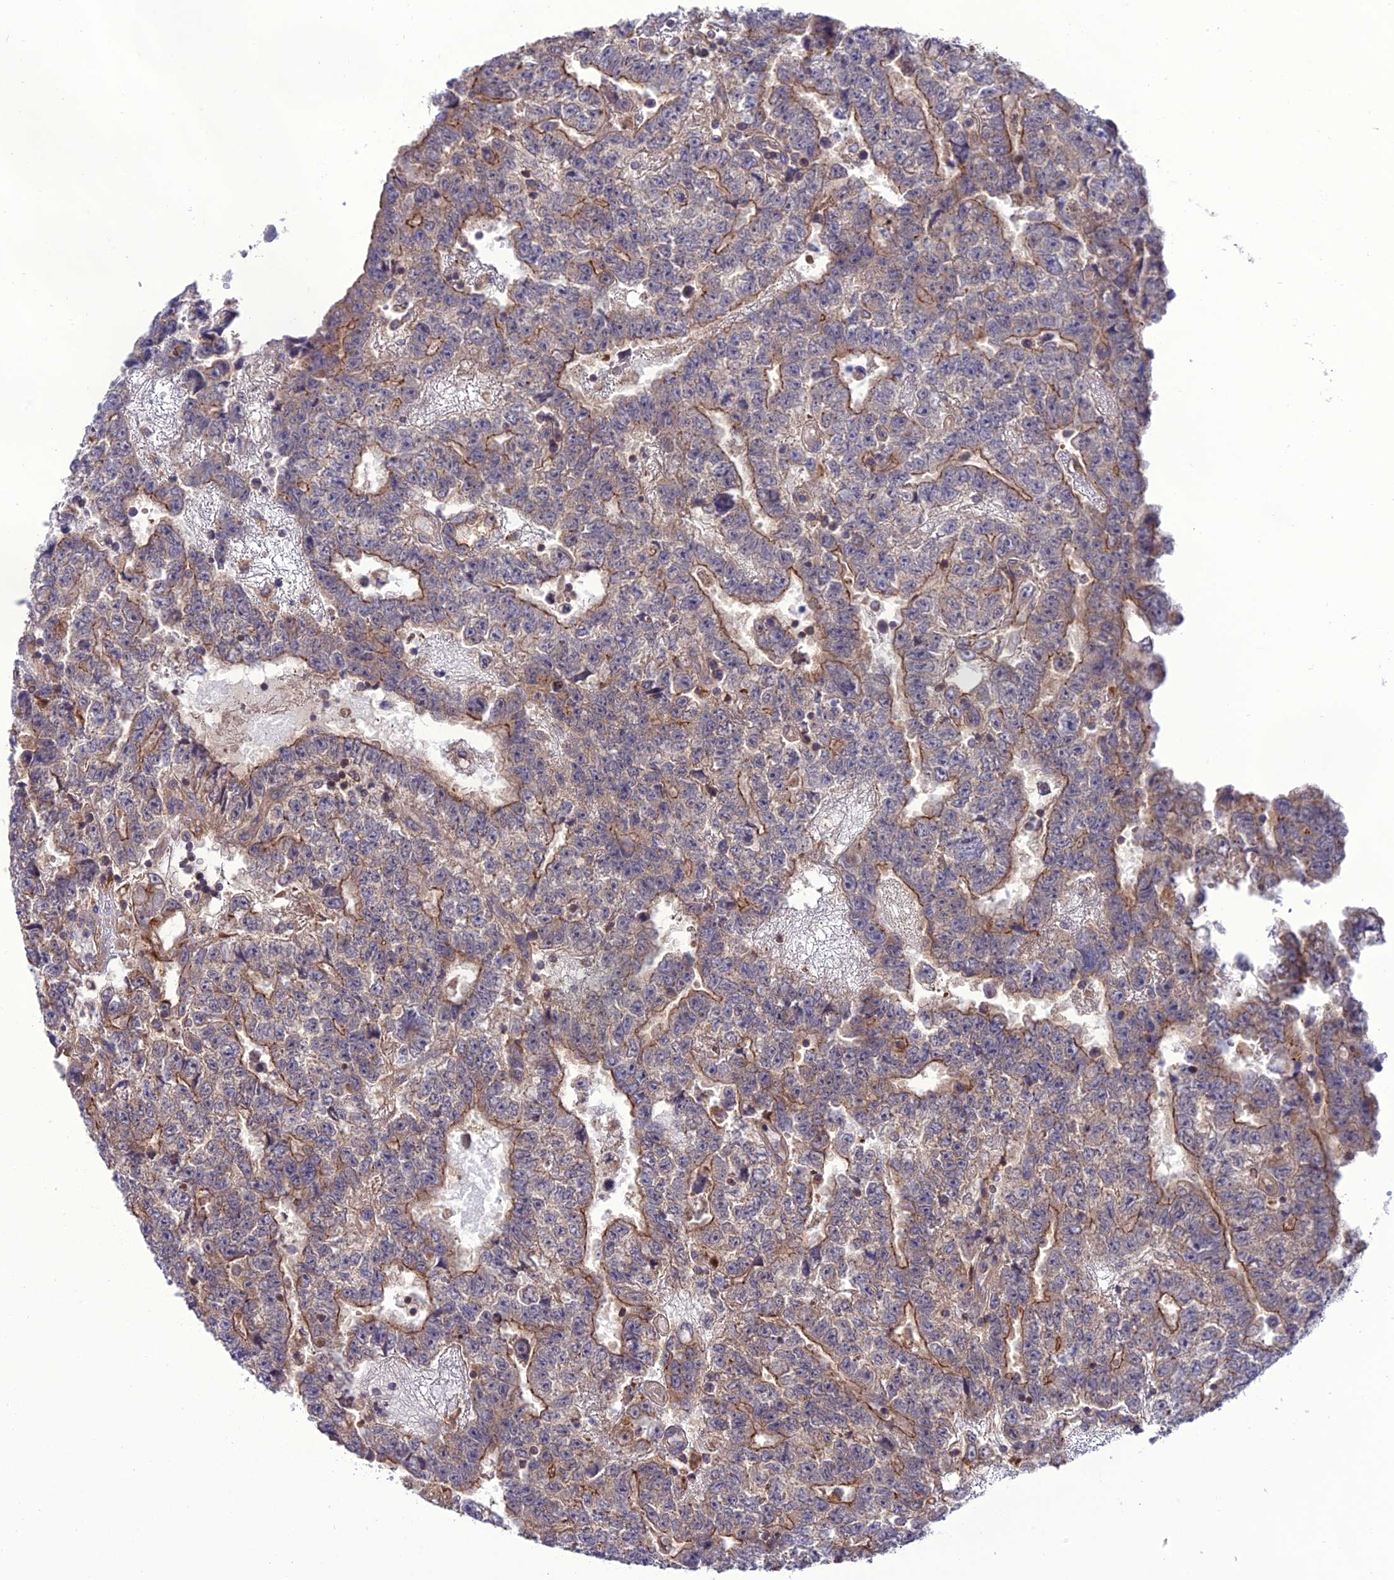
{"staining": {"intensity": "moderate", "quantity": ">75%", "location": "cytoplasmic/membranous"}, "tissue": "testis cancer", "cell_type": "Tumor cells", "image_type": "cancer", "snomed": [{"axis": "morphology", "description": "Carcinoma, Embryonal, NOS"}, {"axis": "topography", "description": "Testis"}], "caption": "Immunohistochemical staining of testis embryonal carcinoma shows medium levels of moderate cytoplasmic/membranous protein positivity in about >75% of tumor cells. Nuclei are stained in blue.", "gene": "PPIL3", "patient": {"sex": "male", "age": 25}}